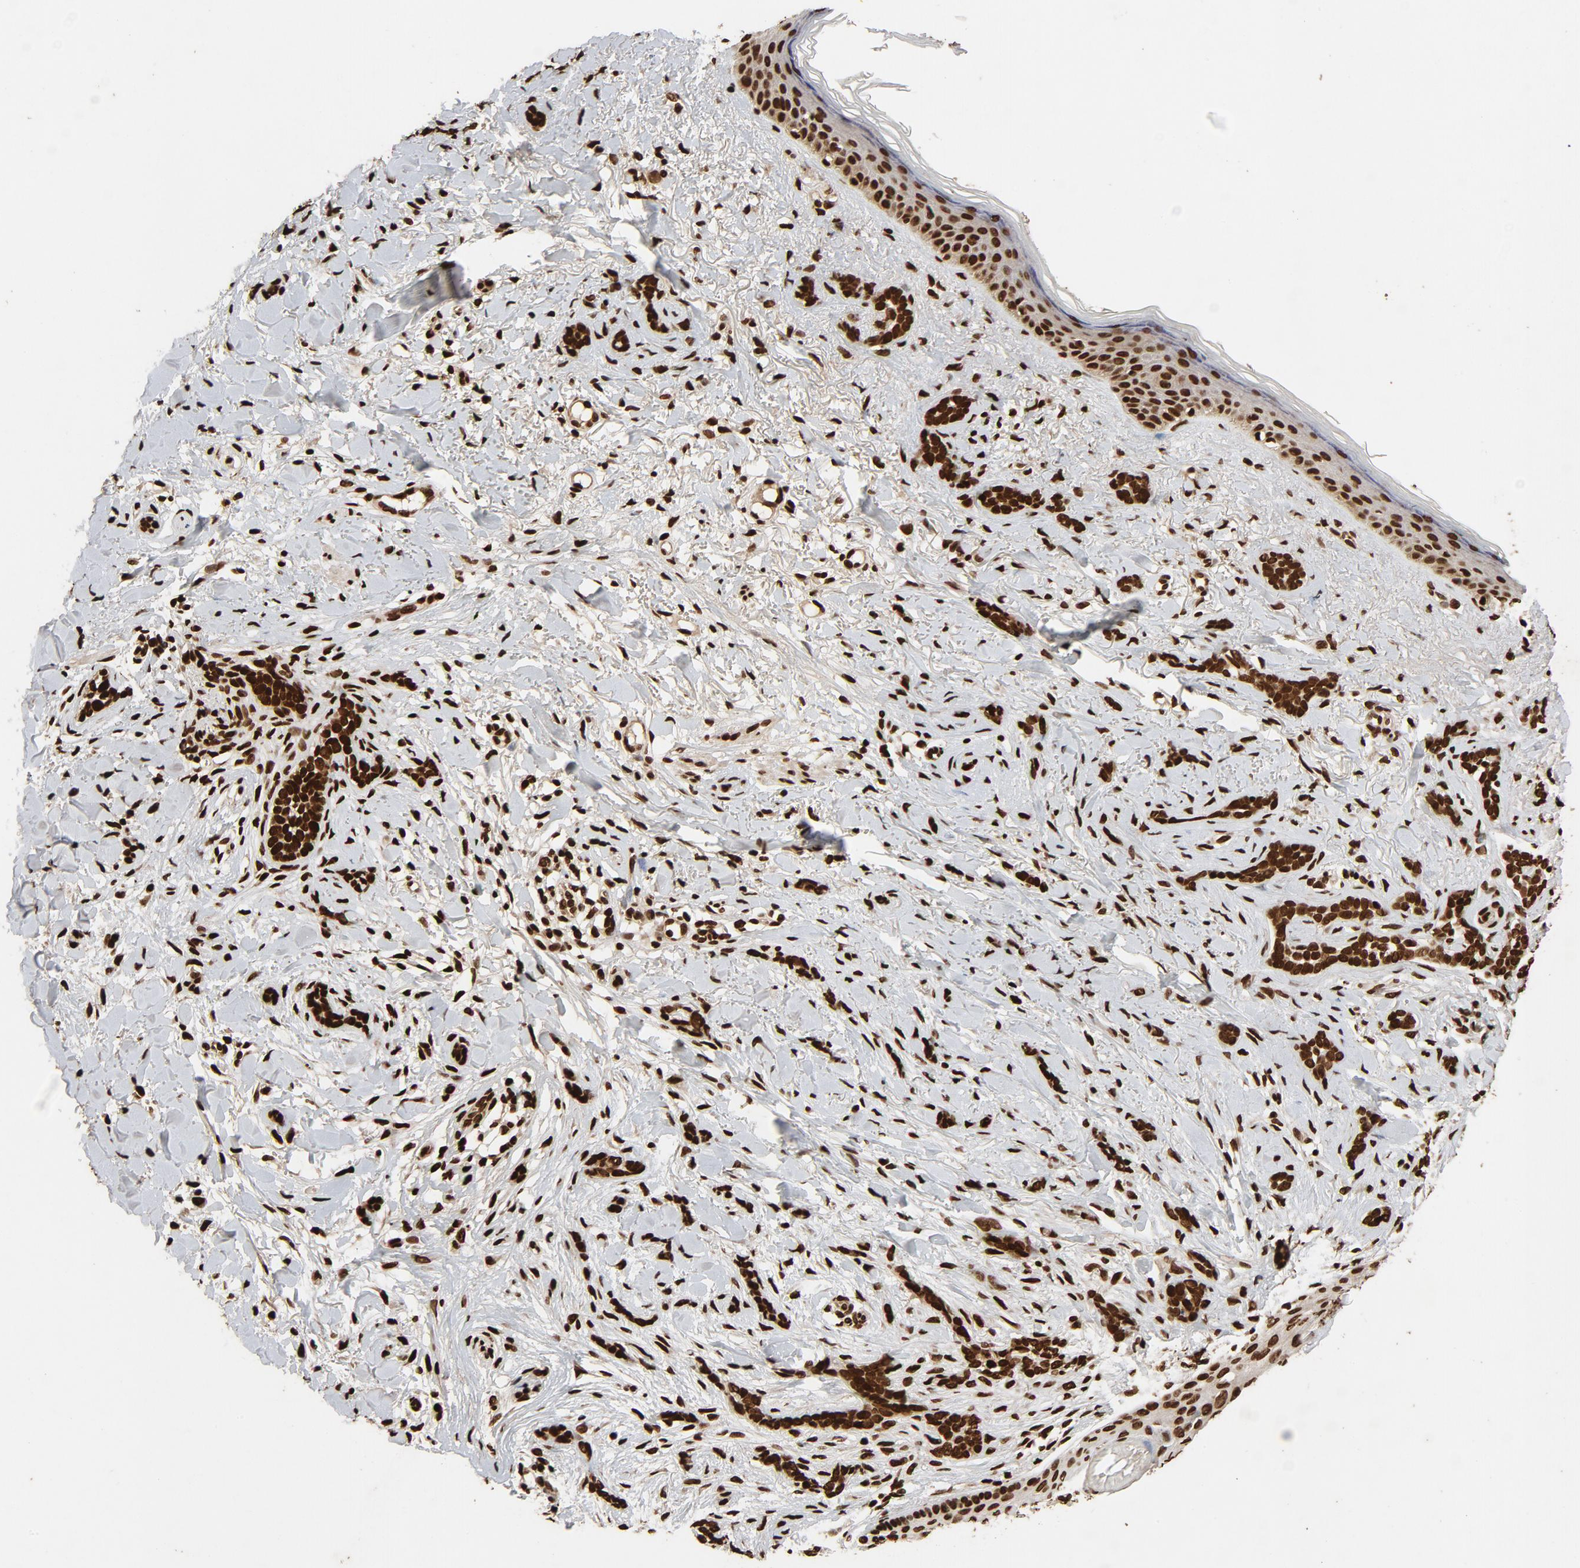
{"staining": {"intensity": "strong", "quantity": ">75%", "location": "nuclear"}, "tissue": "skin cancer", "cell_type": "Tumor cells", "image_type": "cancer", "snomed": [{"axis": "morphology", "description": "Basal cell carcinoma"}, {"axis": "topography", "description": "Skin"}], "caption": "Protein analysis of skin cancer (basal cell carcinoma) tissue demonstrates strong nuclear positivity in about >75% of tumor cells. Nuclei are stained in blue.", "gene": "TP53BP1", "patient": {"sex": "female", "age": 37}}